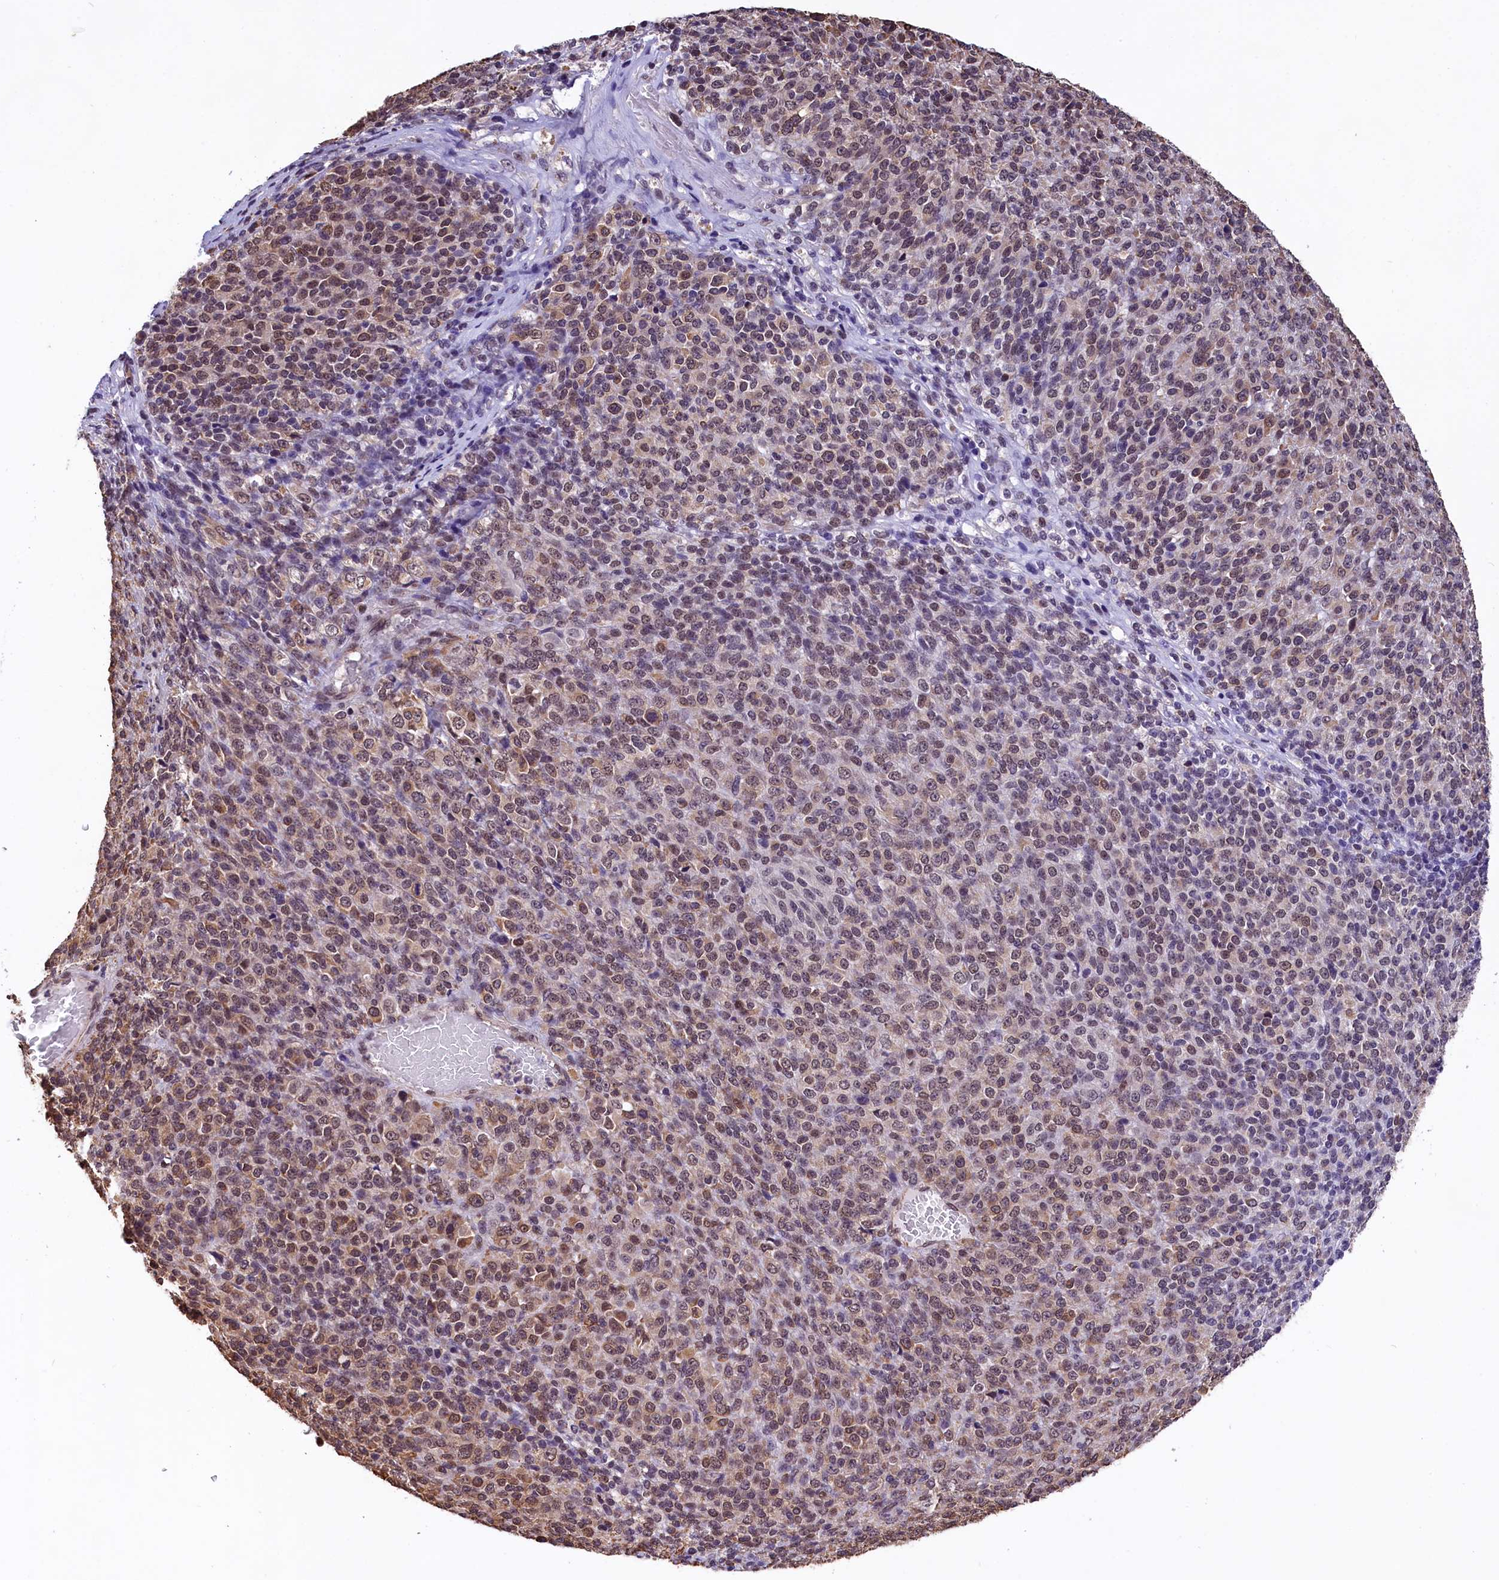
{"staining": {"intensity": "moderate", "quantity": "25%-75%", "location": "nuclear"}, "tissue": "melanoma", "cell_type": "Tumor cells", "image_type": "cancer", "snomed": [{"axis": "morphology", "description": "Malignant melanoma, Metastatic site"}, {"axis": "topography", "description": "Brain"}], "caption": "An IHC micrograph of tumor tissue is shown. Protein staining in brown shows moderate nuclear positivity in melanoma within tumor cells. The protein of interest is shown in brown color, while the nuclei are stained blue.", "gene": "ZC3H4", "patient": {"sex": "female", "age": 56}}